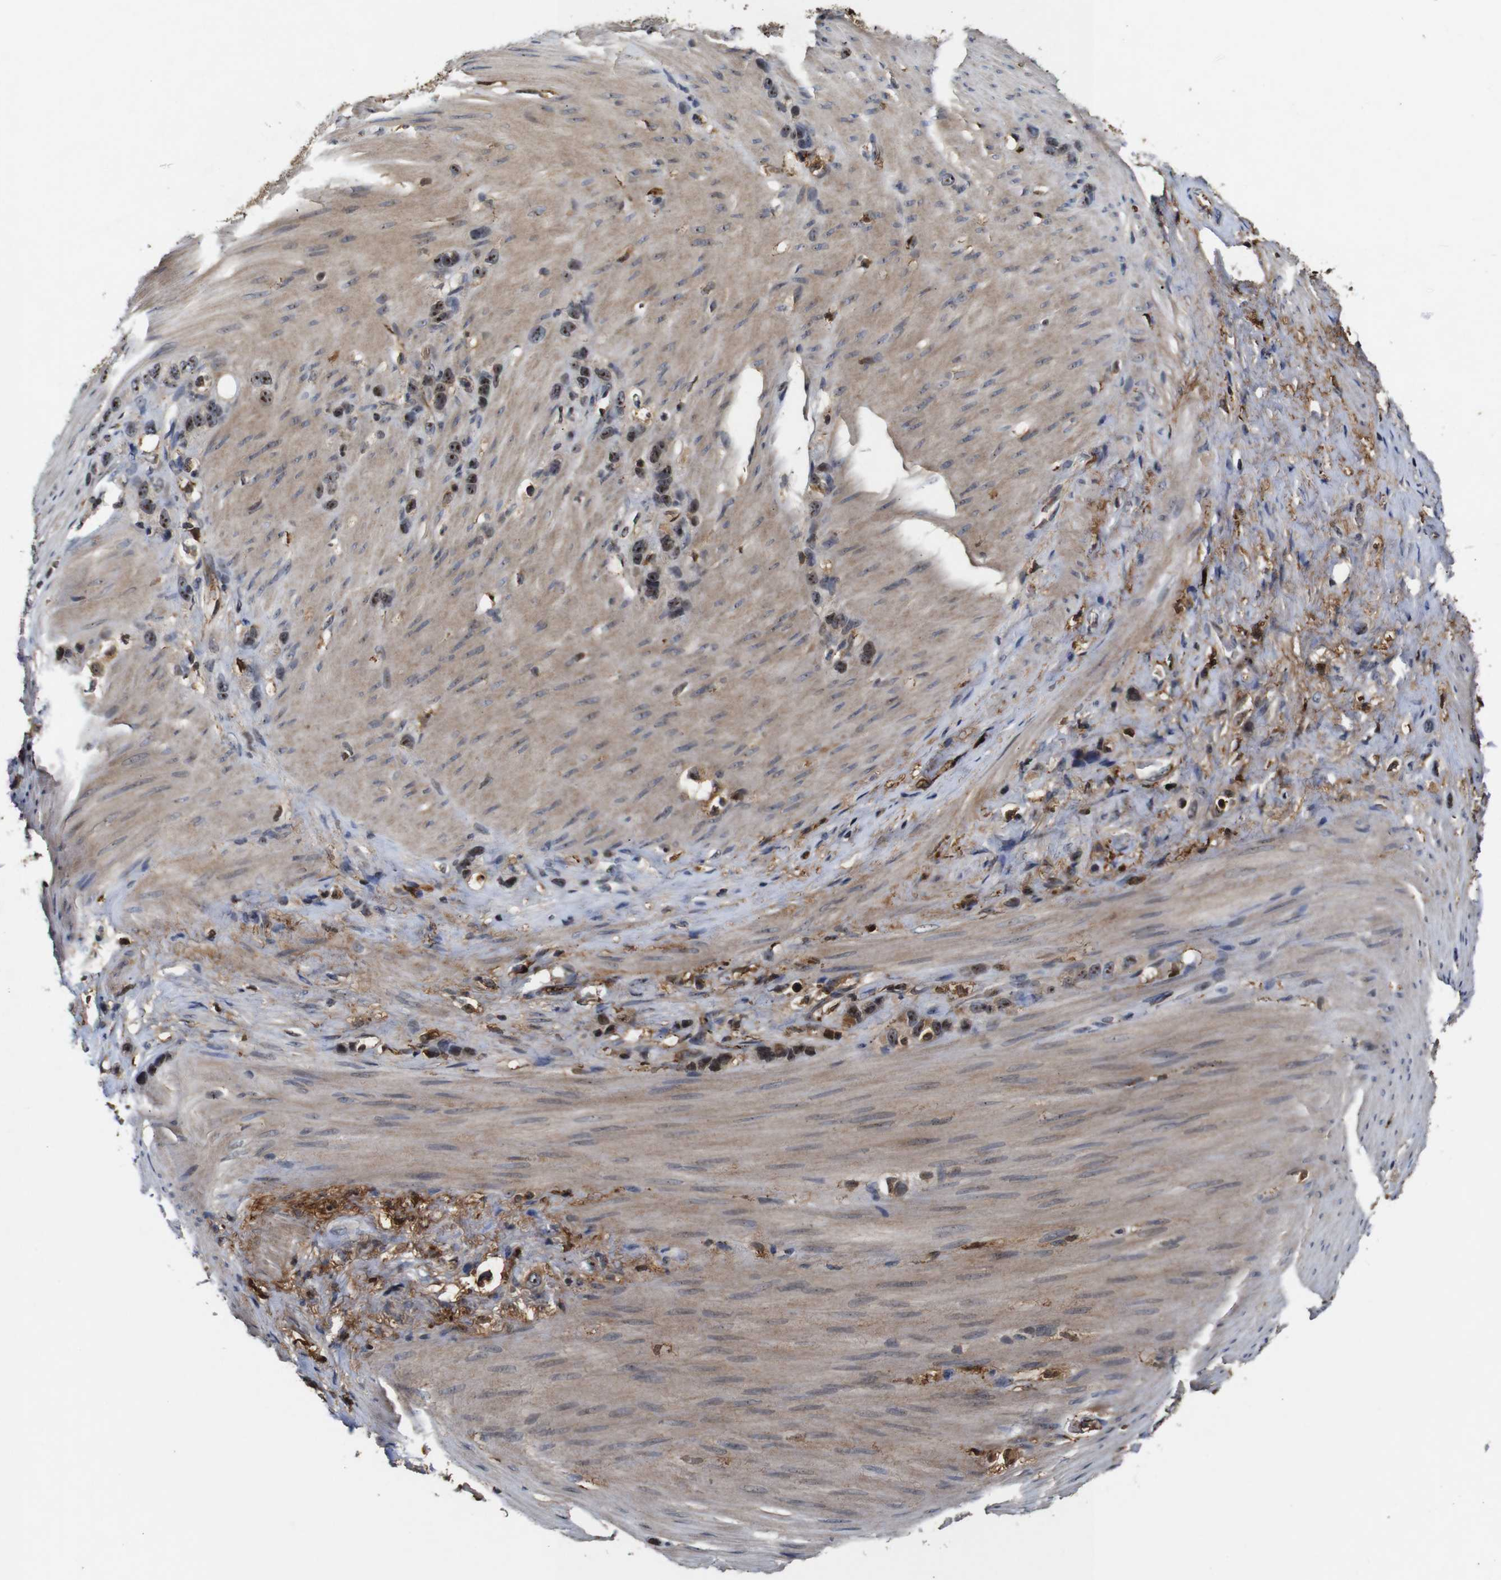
{"staining": {"intensity": "strong", "quantity": ">75%", "location": "nuclear"}, "tissue": "stomach cancer", "cell_type": "Tumor cells", "image_type": "cancer", "snomed": [{"axis": "morphology", "description": "Normal tissue, NOS"}, {"axis": "morphology", "description": "Adenocarcinoma, NOS"}, {"axis": "morphology", "description": "Adenocarcinoma, High grade"}, {"axis": "topography", "description": "Stomach, upper"}, {"axis": "topography", "description": "Stomach"}], "caption": "Immunohistochemical staining of adenocarcinoma (stomach) displays high levels of strong nuclear positivity in approximately >75% of tumor cells.", "gene": "MYC", "patient": {"sex": "female", "age": 65}}